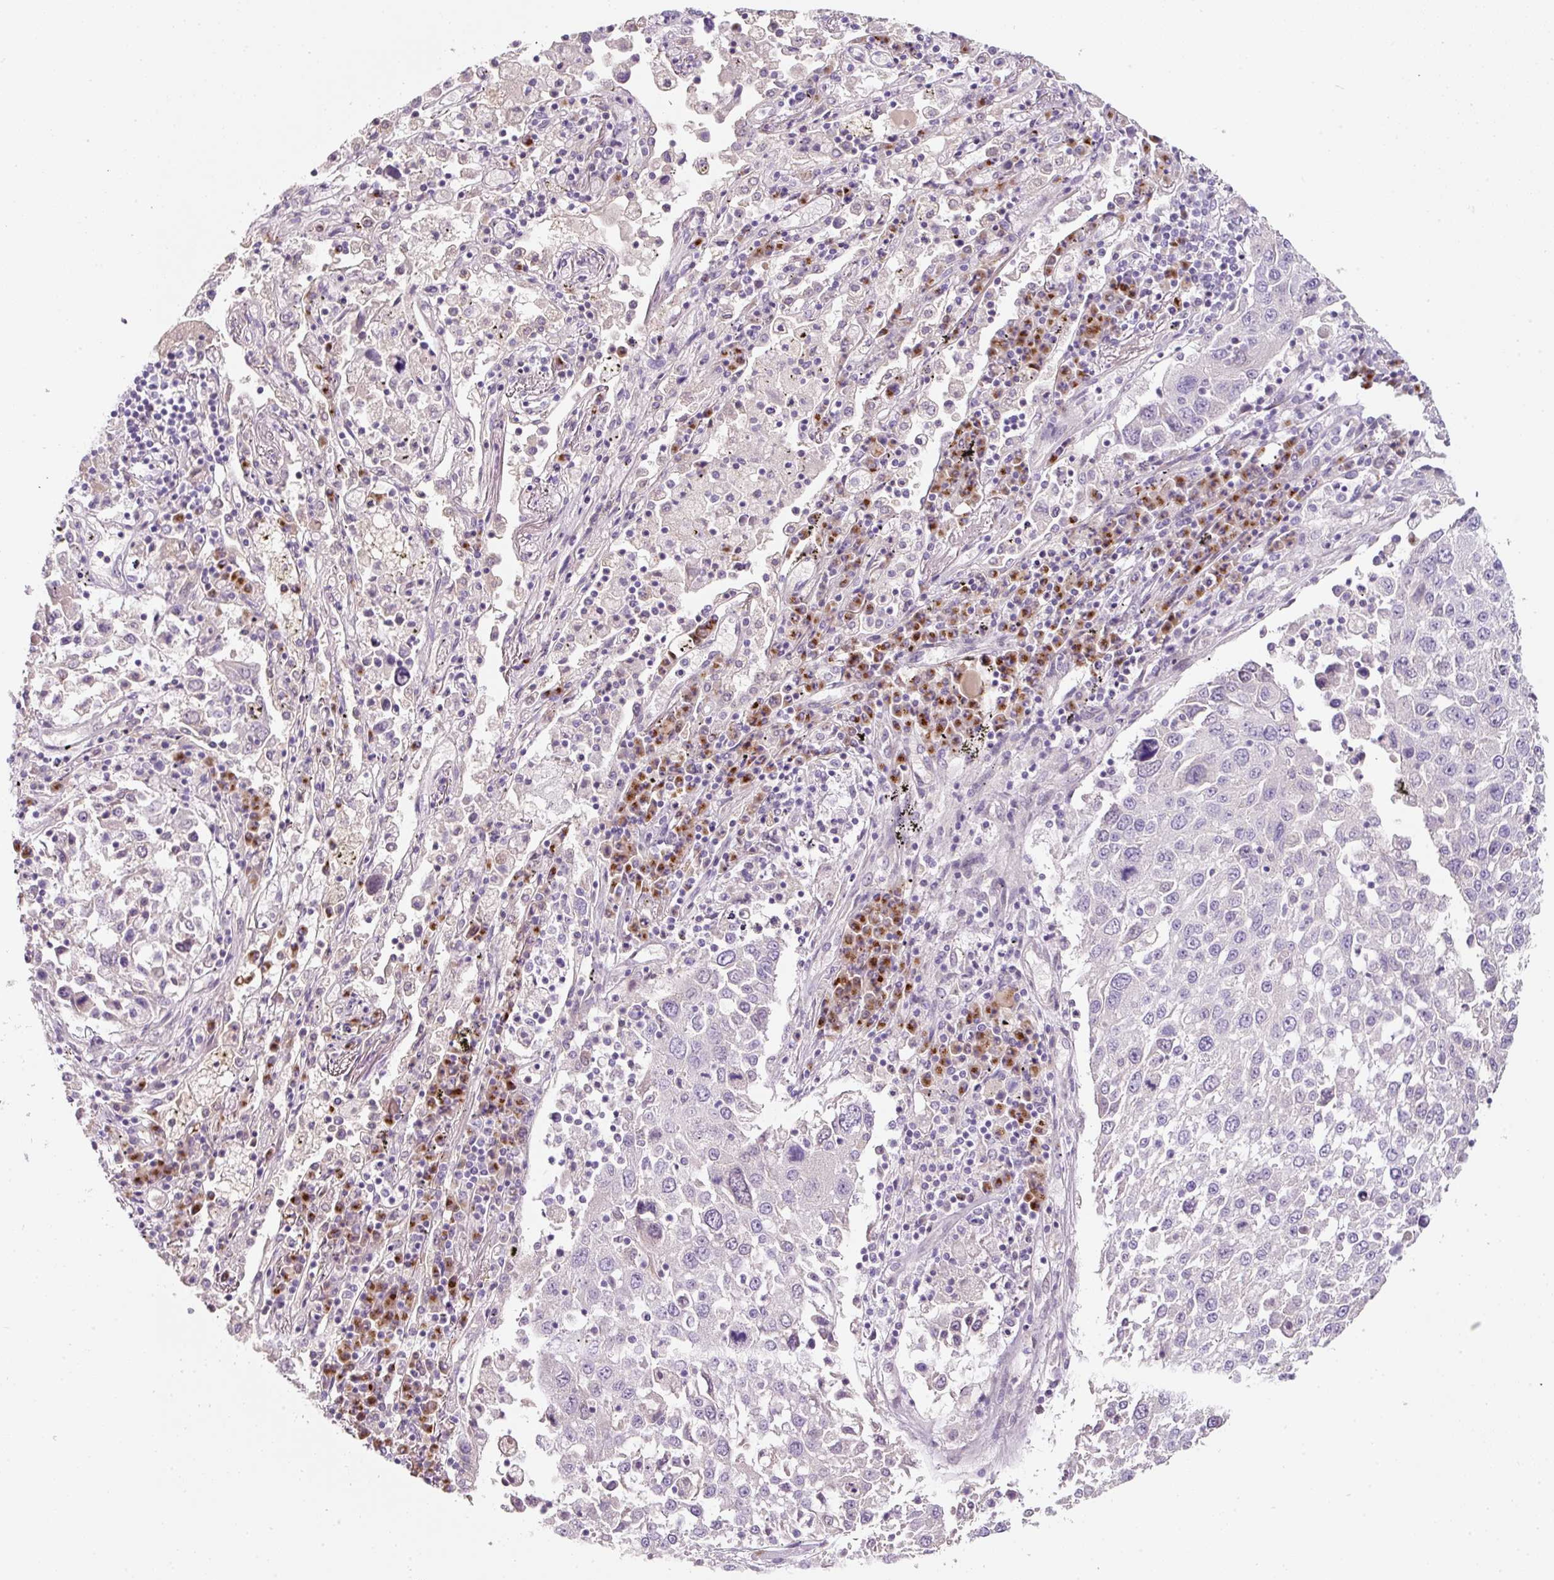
{"staining": {"intensity": "negative", "quantity": "none", "location": "none"}, "tissue": "lung cancer", "cell_type": "Tumor cells", "image_type": "cancer", "snomed": [{"axis": "morphology", "description": "Squamous cell carcinoma, NOS"}, {"axis": "topography", "description": "Lung"}], "caption": "Immunohistochemical staining of human lung squamous cell carcinoma shows no significant expression in tumor cells. Brightfield microscopy of immunohistochemistry (IHC) stained with DAB (3,3'-diaminobenzidine) (brown) and hematoxylin (blue), captured at high magnification.", "gene": "NBPF11", "patient": {"sex": "male", "age": 65}}